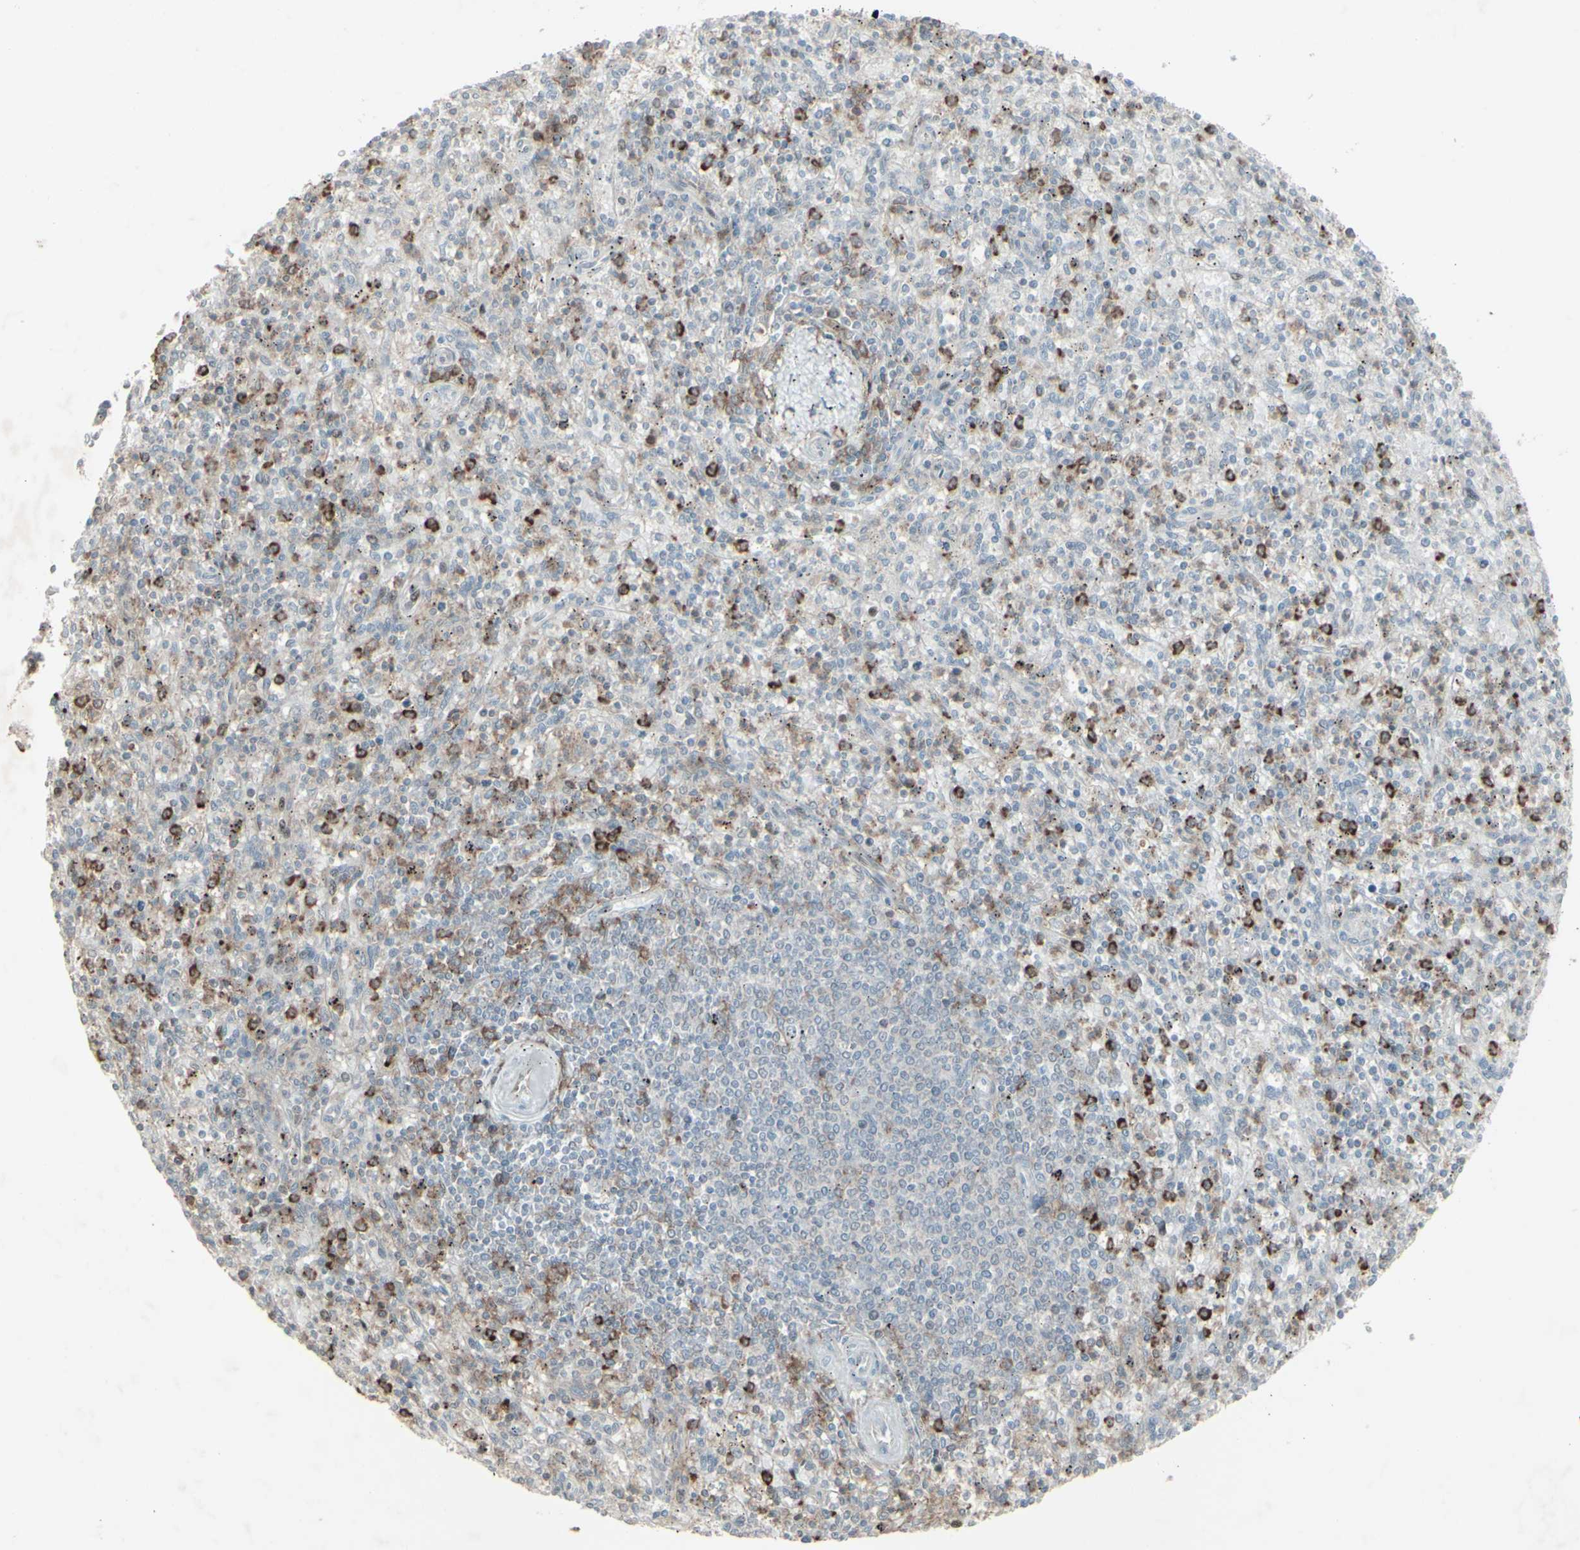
{"staining": {"intensity": "strong", "quantity": "25%-75%", "location": "cytoplasmic/membranous"}, "tissue": "spleen", "cell_type": "Cells in red pulp", "image_type": "normal", "snomed": [{"axis": "morphology", "description": "Normal tissue, NOS"}, {"axis": "topography", "description": "Spleen"}], "caption": "Brown immunohistochemical staining in normal human spleen displays strong cytoplasmic/membranous staining in approximately 25%-75% of cells in red pulp.", "gene": "CD33", "patient": {"sex": "male", "age": 72}}